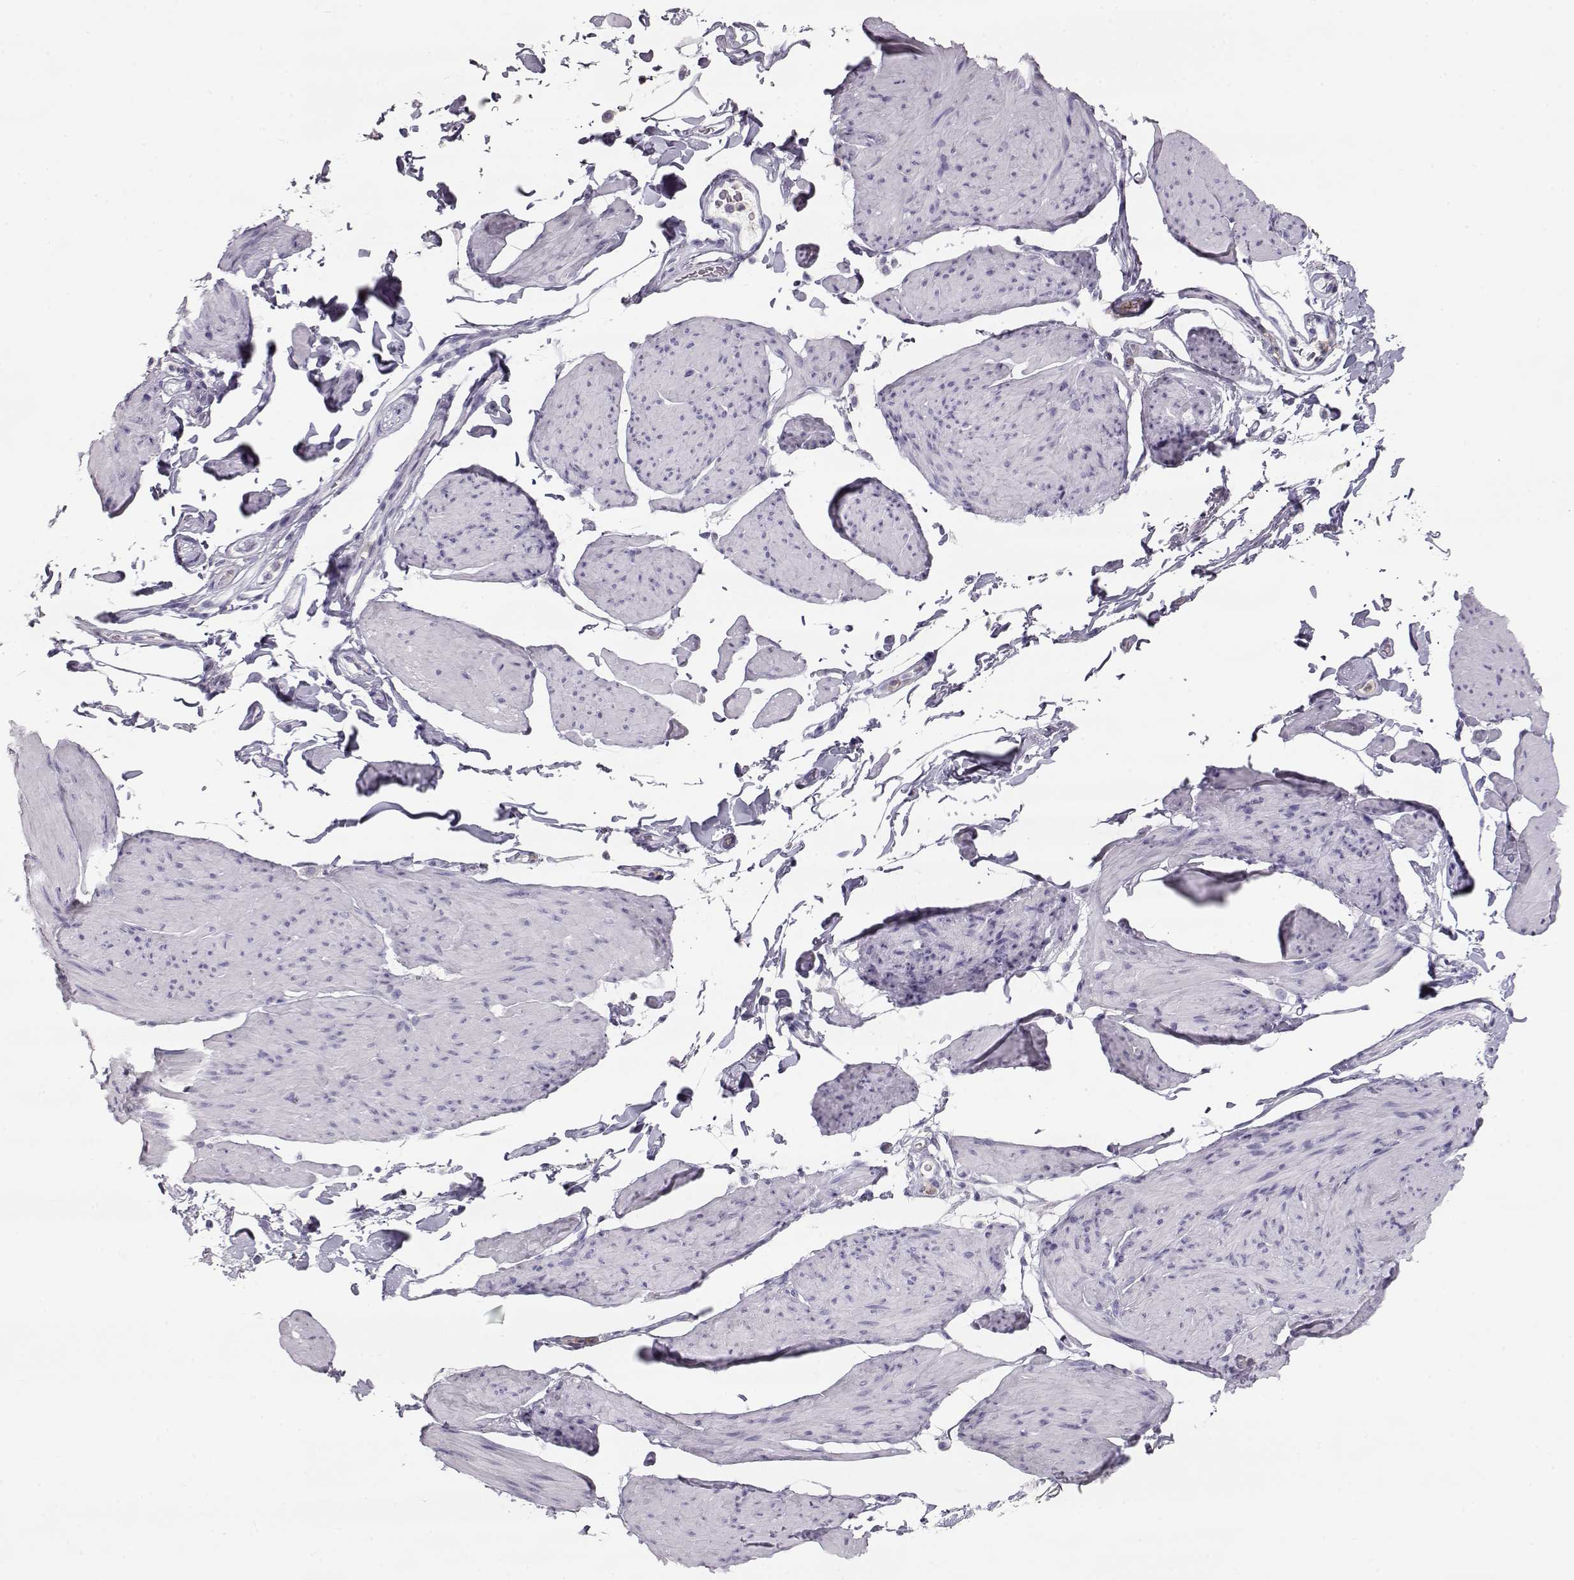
{"staining": {"intensity": "negative", "quantity": "none", "location": "none"}, "tissue": "smooth muscle", "cell_type": "Smooth muscle cells", "image_type": "normal", "snomed": [{"axis": "morphology", "description": "Normal tissue, NOS"}, {"axis": "topography", "description": "Adipose tissue"}, {"axis": "topography", "description": "Smooth muscle"}, {"axis": "topography", "description": "Peripheral nerve tissue"}], "caption": "IHC image of benign smooth muscle stained for a protein (brown), which displays no staining in smooth muscle cells.", "gene": "MIP", "patient": {"sex": "male", "age": 83}}